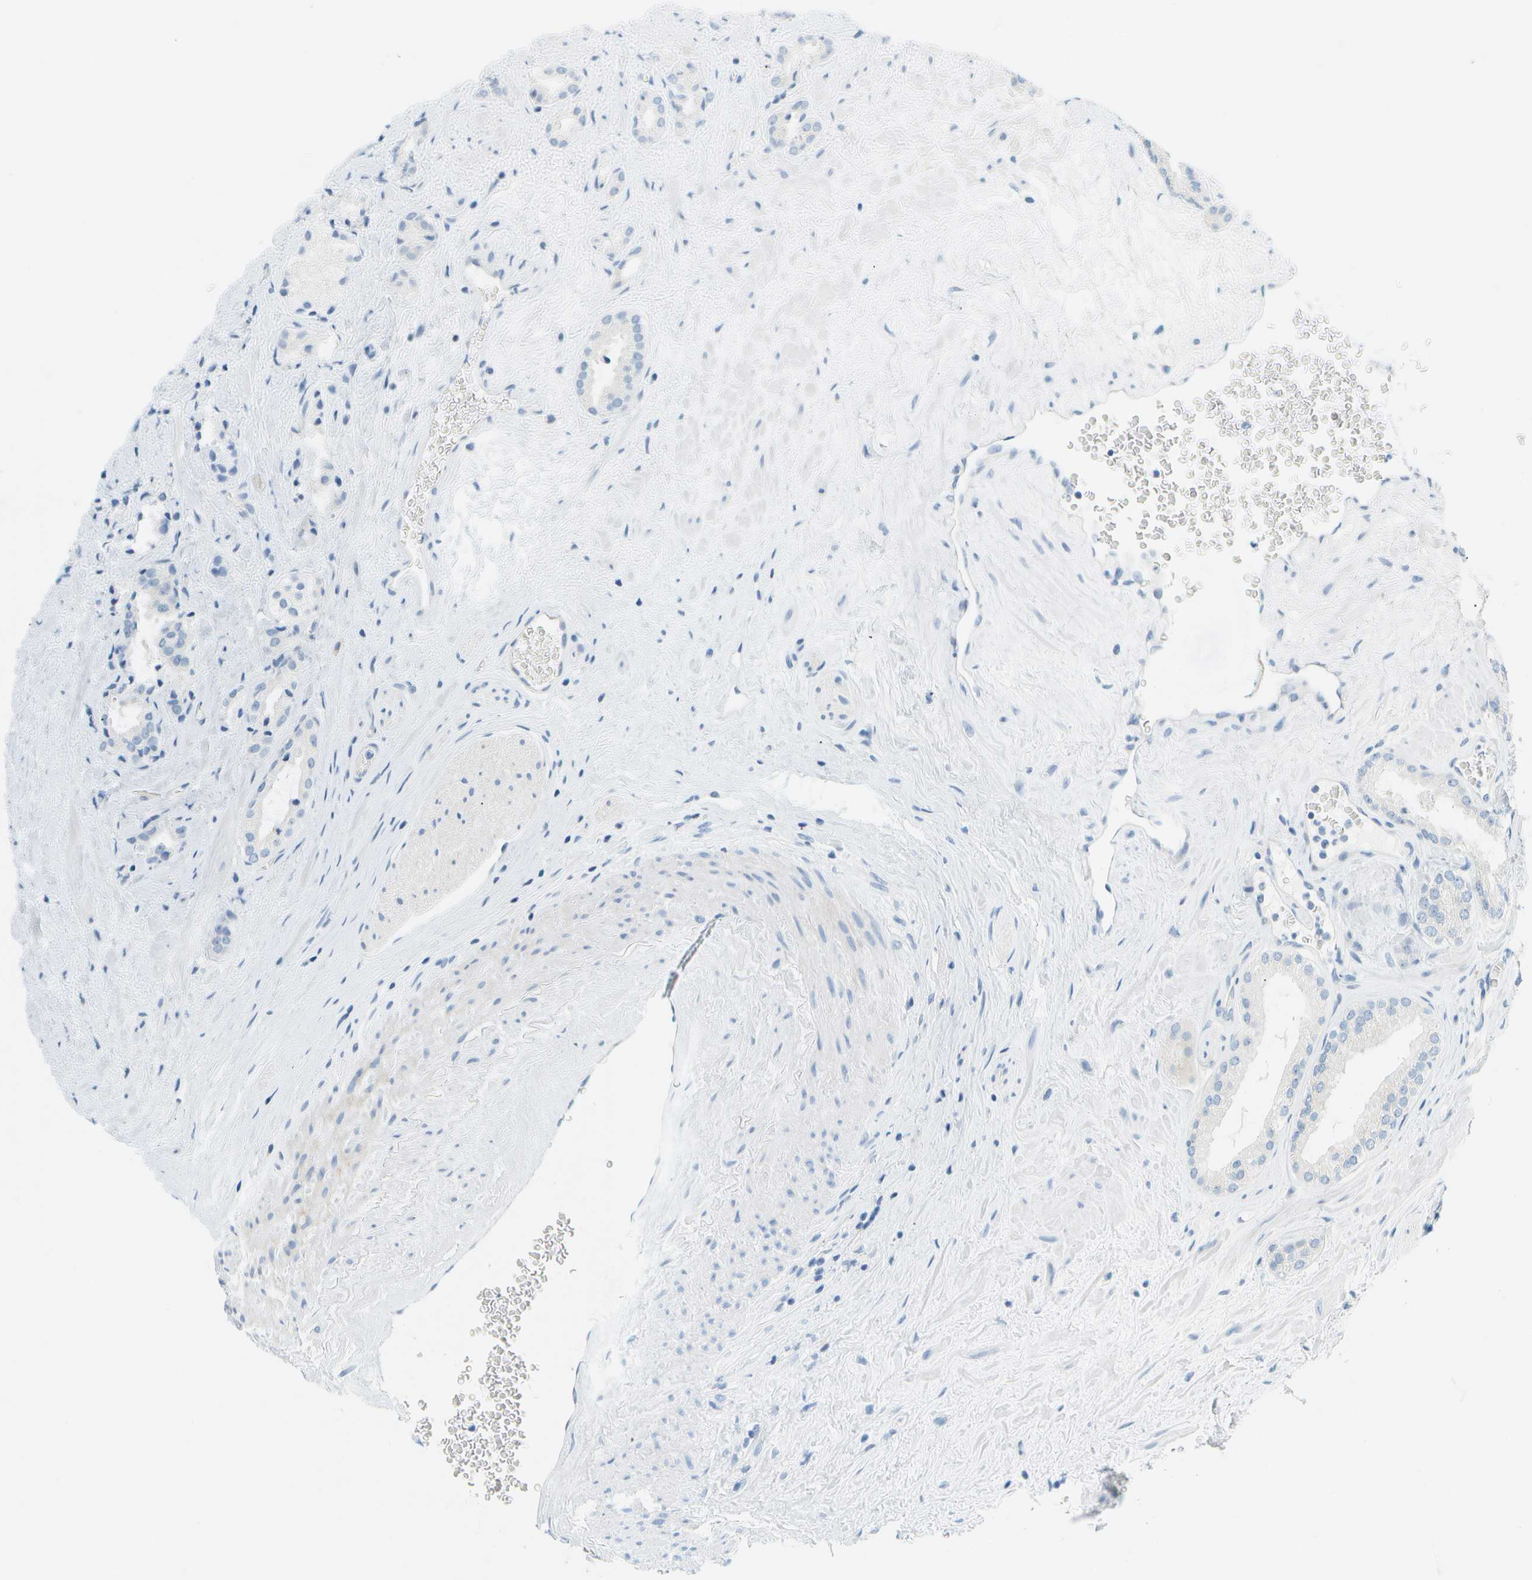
{"staining": {"intensity": "negative", "quantity": "none", "location": "none"}, "tissue": "prostate cancer", "cell_type": "Tumor cells", "image_type": "cancer", "snomed": [{"axis": "morphology", "description": "Adenocarcinoma, High grade"}, {"axis": "topography", "description": "Prostate"}], "caption": "Immunohistochemistry (IHC) of prostate cancer displays no expression in tumor cells. (DAB immunohistochemistry (IHC) visualized using brightfield microscopy, high magnification).", "gene": "SMYD5", "patient": {"sex": "male", "age": 64}}